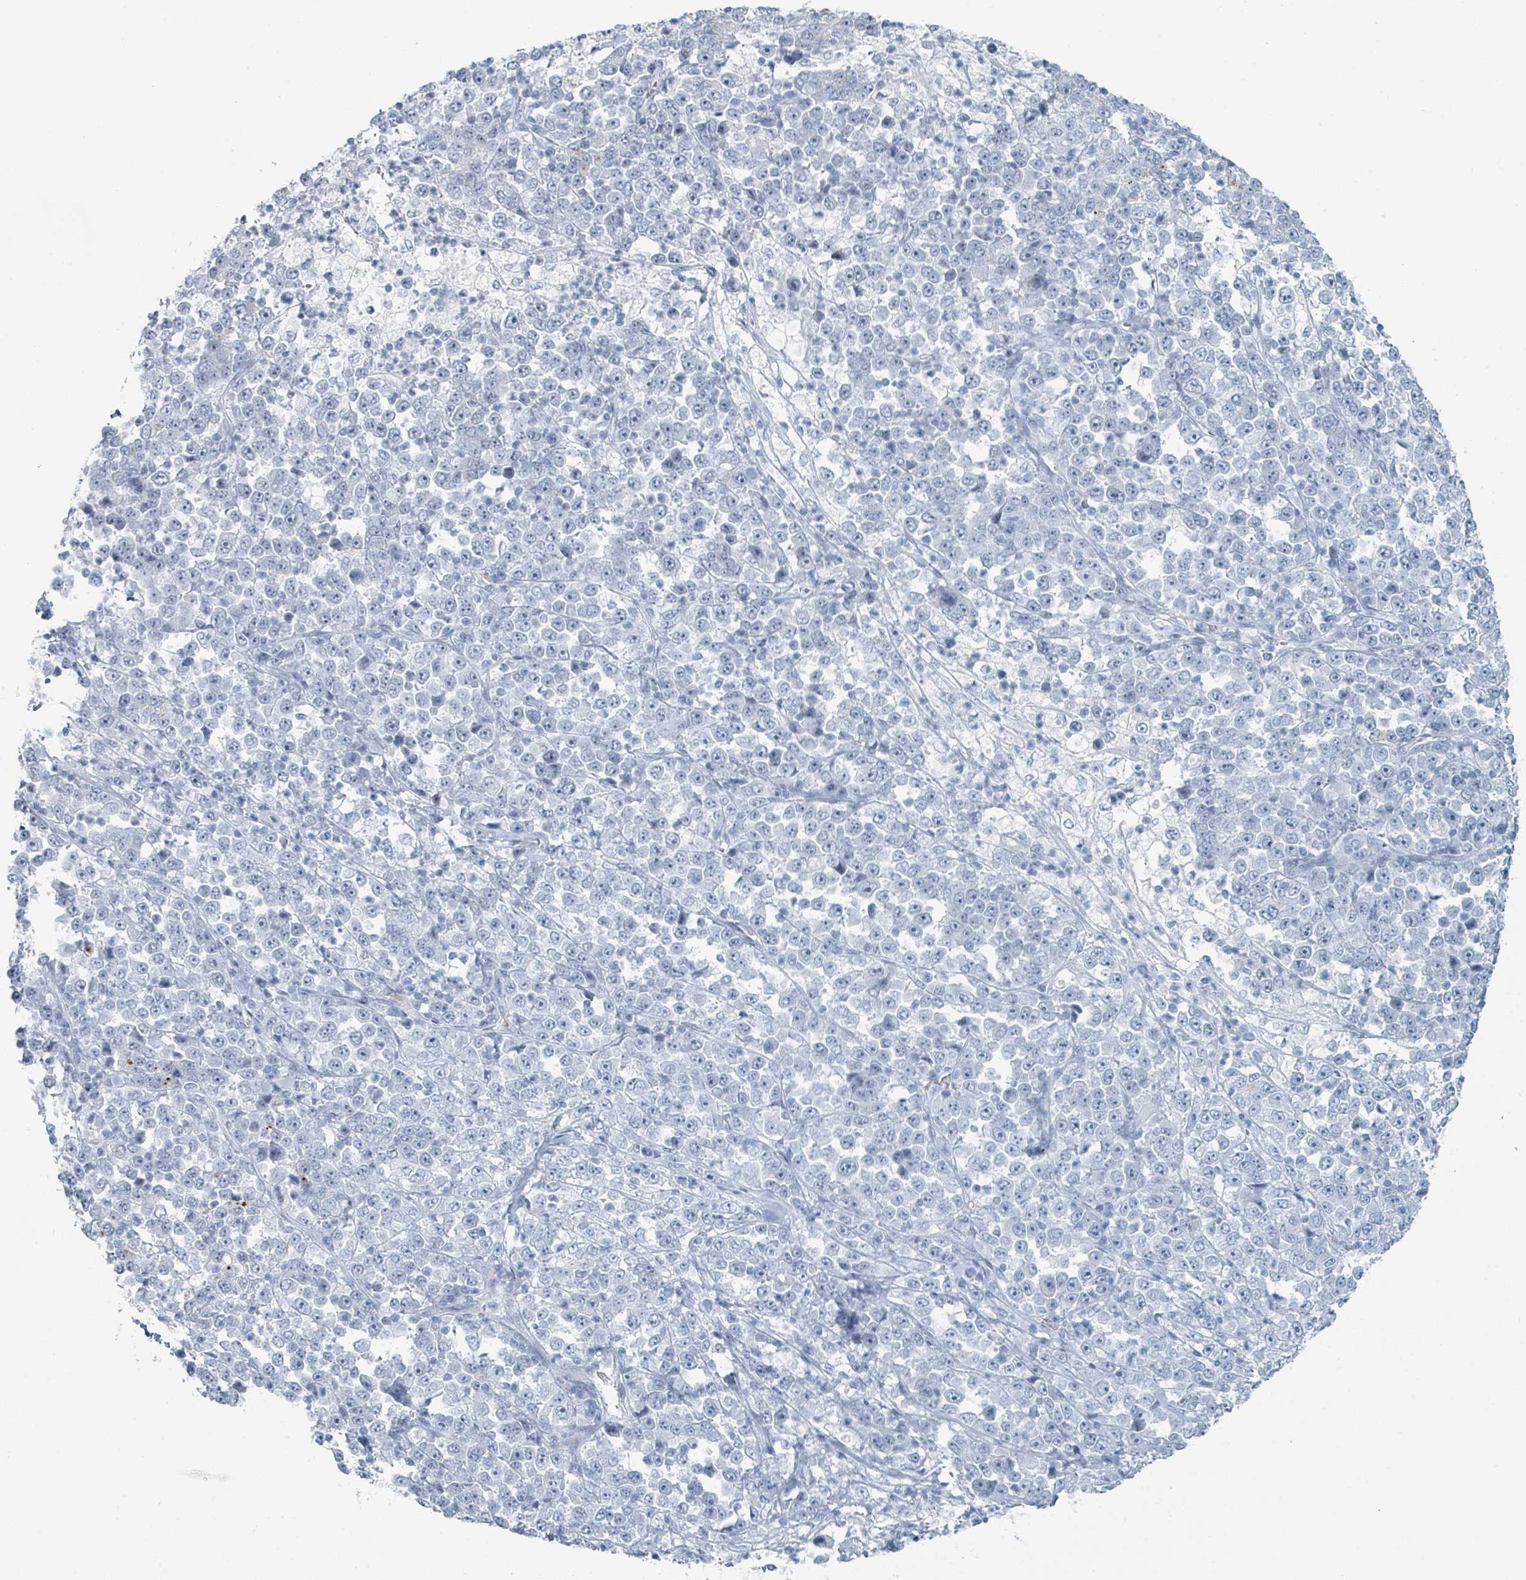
{"staining": {"intensity": "negative", "quantity": "none", "location": "none"}, "tissue": "stomach cancer", "cell_type": "Tumor cells", "image_type": "cancer", "snomed": [{"axis": "morphology", "description": "Normal tissue, NOS"}, {"axis": "morphology", "description": "Adenocarcinoma, NOS"}, {"axis": "topography", "description": "Stomach, upper"}, {"axis": "topography", "description": "Stomach"}], "caption": "Tumor cells are negative for brown protein staining in stomach adenocarcinoma.", "gene": "GPR15LG", "patient": {"sex": "male", "age": 59}}